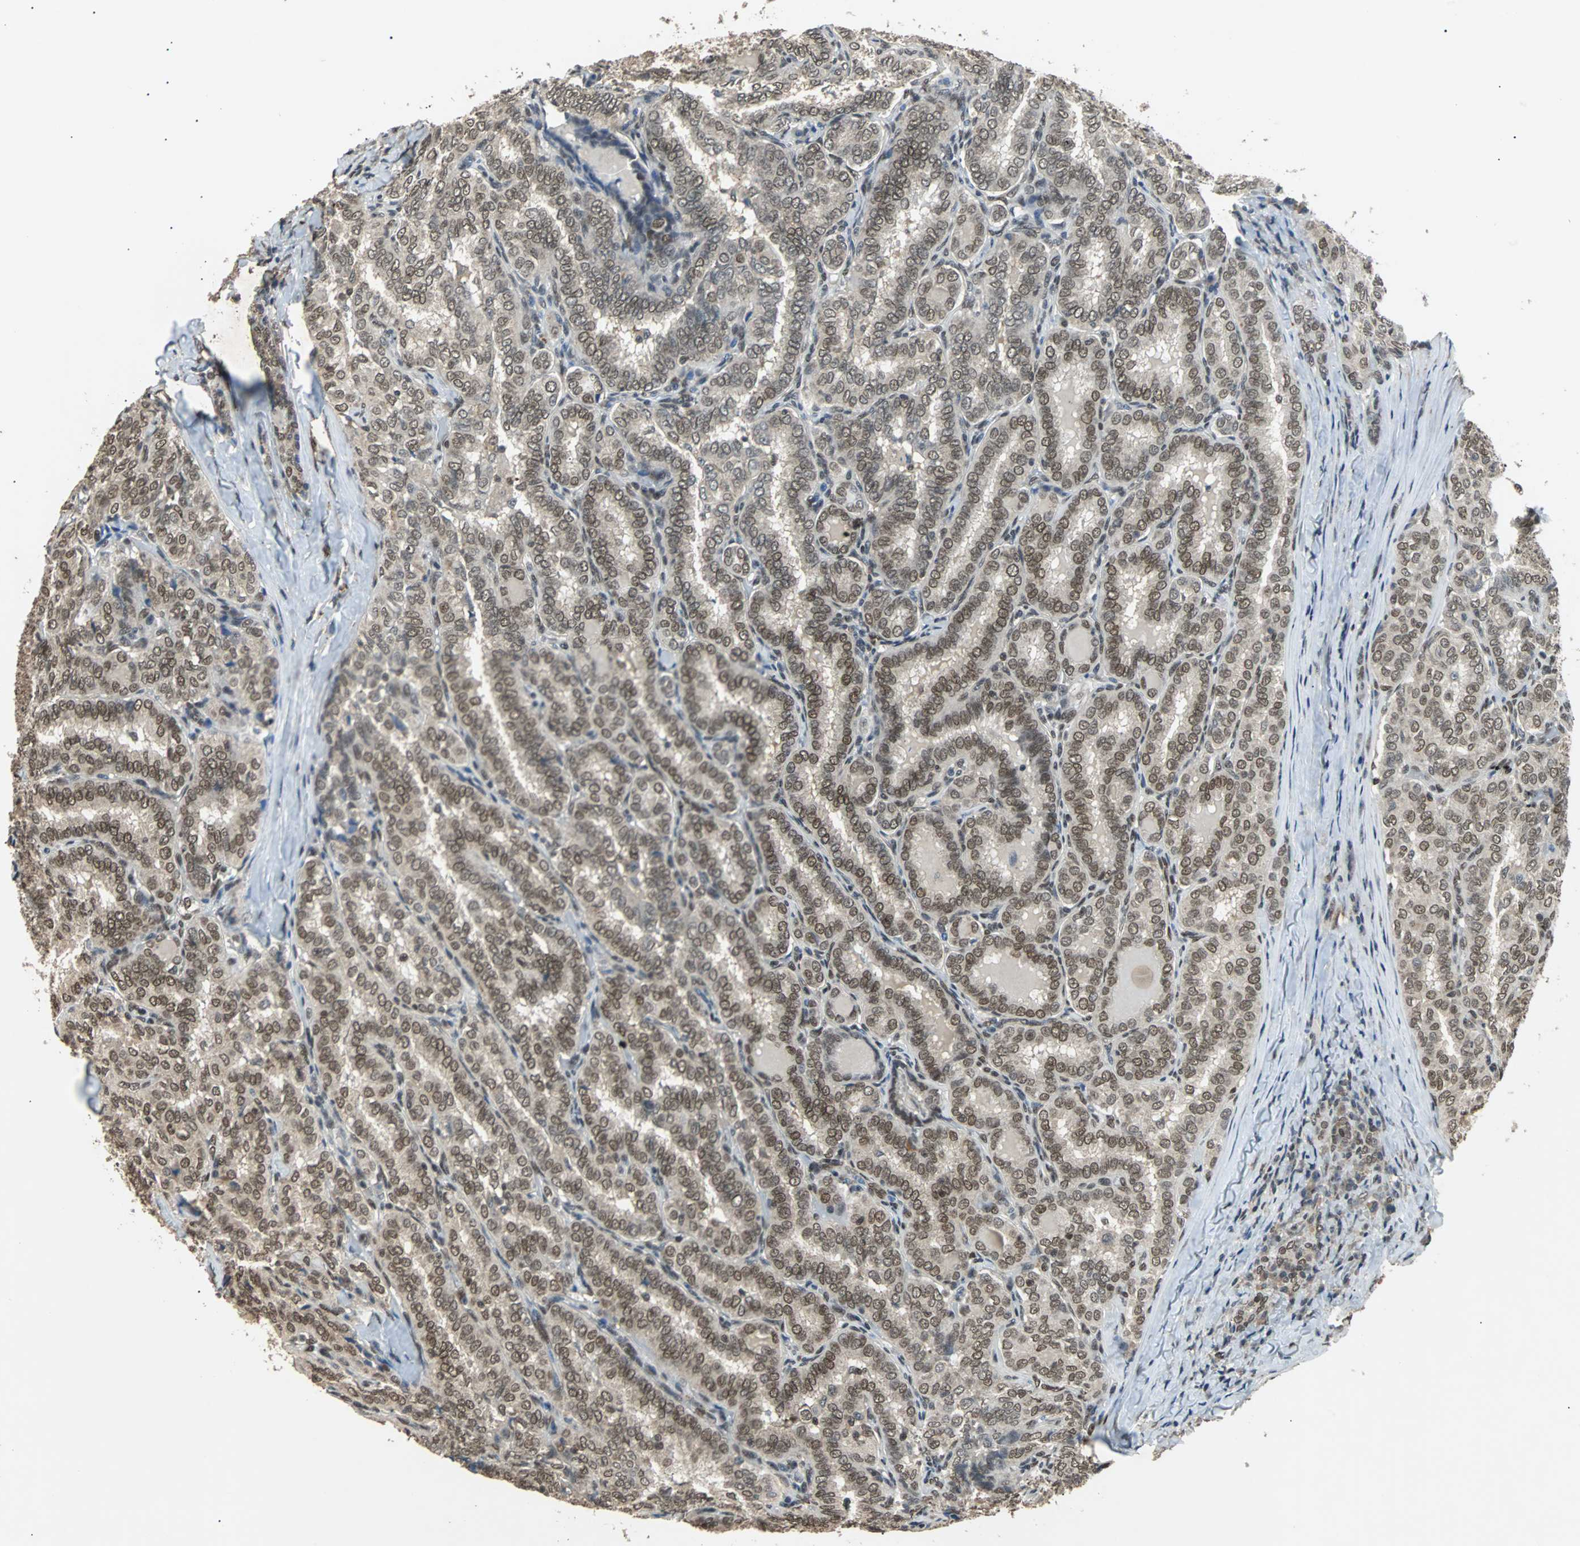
{"staining": {"intensity": "moderate", "quantity": ">75%", "location": "nuclear"}, "tissue": "thyroid cancer", "cell_type": "Tumor cells", "image_type": "cancer", "snomed": [{"axis": "morphology", "description": "Normal tissue, NOS"}, {"axis": "morphology", "description": "Papillary adenocarcinoma, NOS"}, {"axis": "topography", "description": "Thyroid gland"}], "caption": "This photomicrograph reveals thyroid cancer stained with immunohistochemistry to label a protein in brown. The nuclear of tumor cells show moderate positivity for the protein. Nuclei are counter-stained blue.", "gene": "PHC1", "patient": {"sex": "female", "age": 30}}